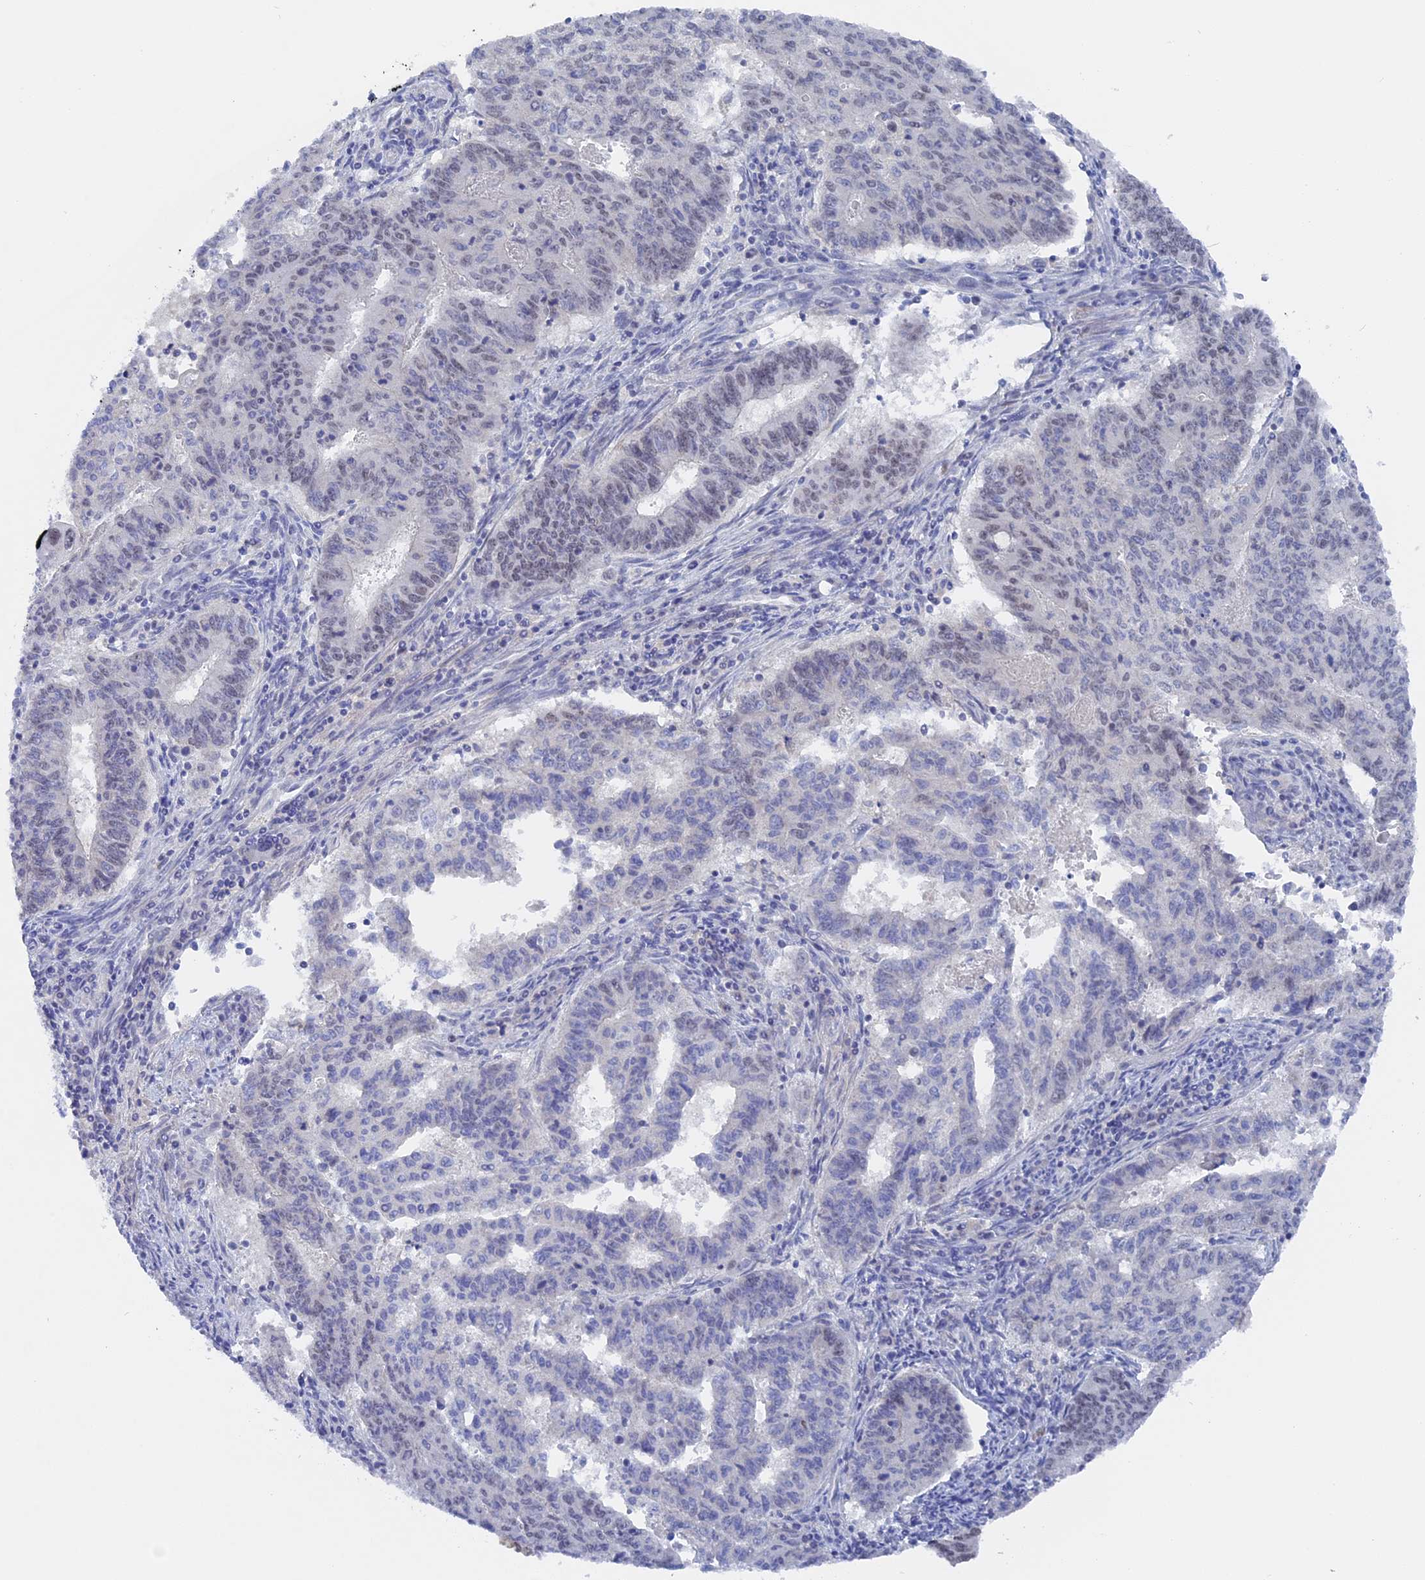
{"staining": {"intensity": "weak", "quantity": "25%-75%", "location": "nuclear"}, "tissue": "endometrial cancer", "cell_type": "Tumor cells", "image_type": "cancer", "snomed": [{"axis": "morphology", "description": "Adenocarcinoma, NOS"}, {"axis": "topography", "description": "Endometrium"}], "caption": "A photomicrograph of human endometrial cancer stained for a protein displays weak nuclear brown staining in tumor cells. (DAB = brown stain, brightfield microscopy at high magnification).", "gene": "BRD2", "patient": {"sex": "female", "age": 59}}